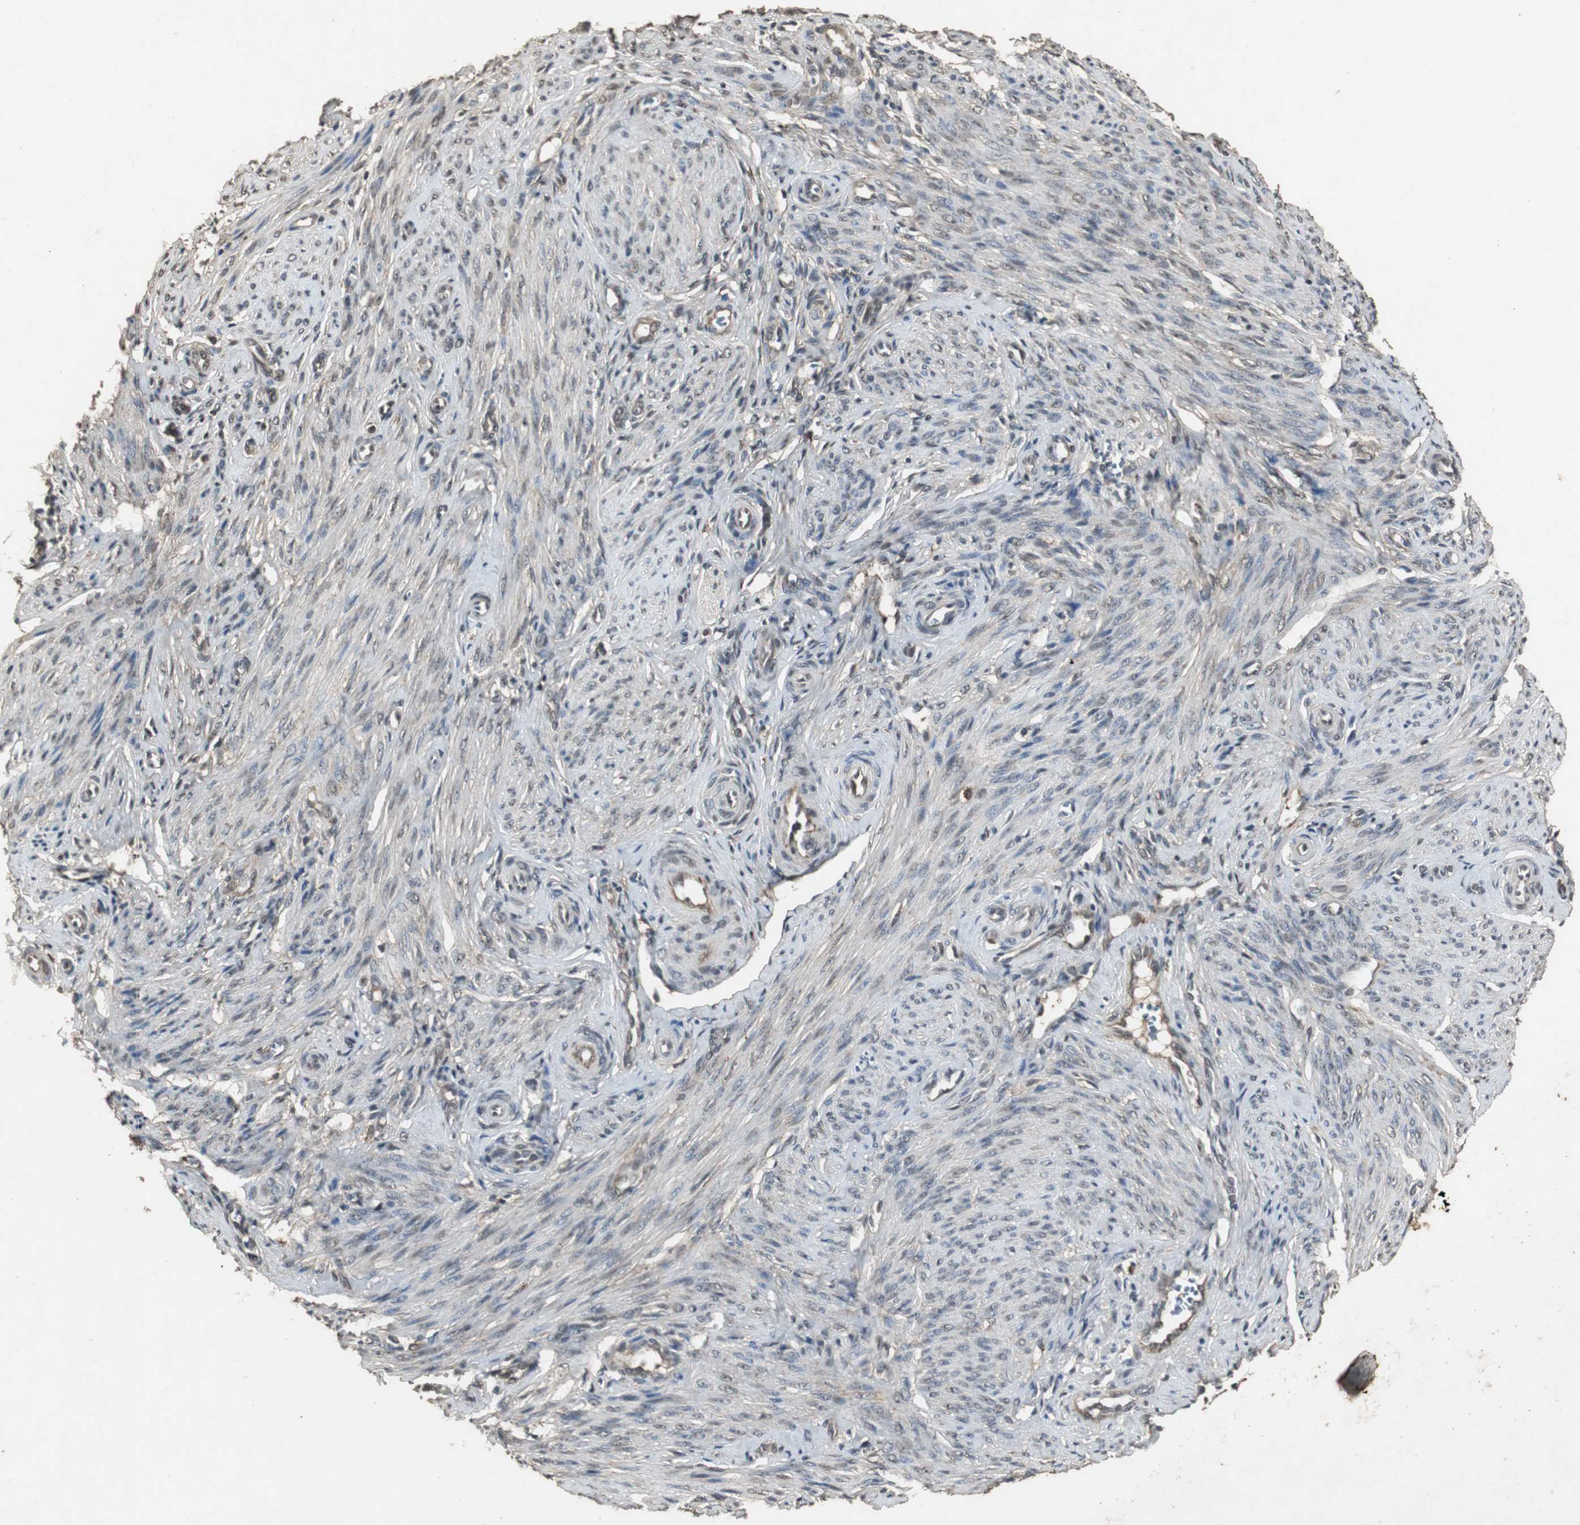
{"staining": {"intensity": "strong", "quantity": ">75%", "location": "cytoplasmic/membranous,nuclear"}, "tissue": "endometrium", "cell_type": "Cells in endometrial stroma", "image_type": "normal", "snomed": [{"axis": "morphology", "description": "Normal tissue, NOS"}, {"axis": "topography", "description": "Endometrium"}], "caption": "Protein staining displays strong cytoplasmic/membranous,nuclear staining in approximately >75% of cells in endometrial stroma in benign endometrium.", "gene": "EMX1", "patient": {"sex": "female", "age": 27}}